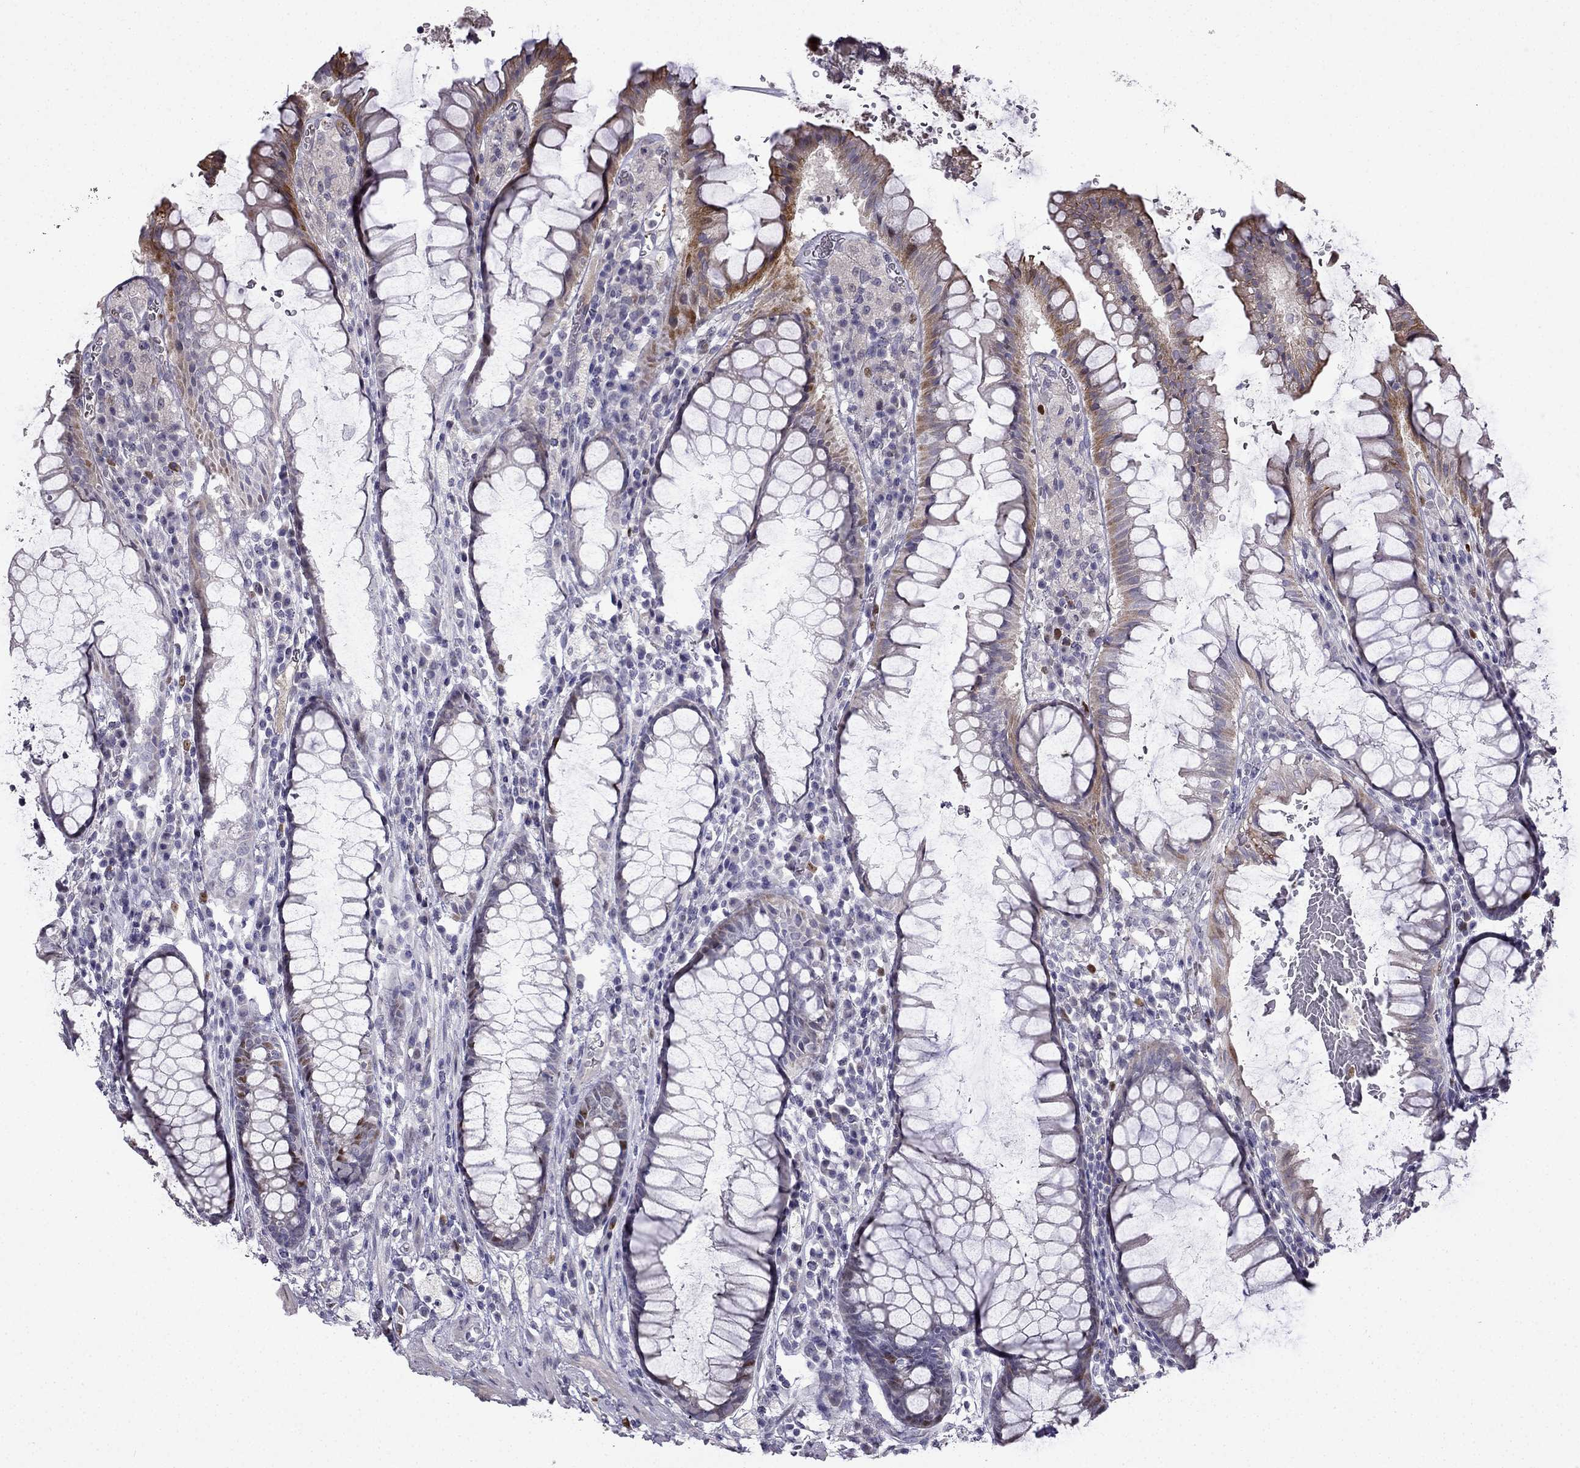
{"staining": {"intensity": "strong", "quantity": "<25%", "location": "cytoplasmic/membranous,nuclear"}, "tissue": "rectum", "cell_type": "Glandular cells", "image_type": "normal", "snomed": [{"axis": "morphology", "description": "Normal tissue, NOS"}, {"axis": "topography", "description": "Rectum"}], "caption": "Brown immunohistochemical staining in benign human rectum demonstrates strong cytoplasmic/membranous,nuclear expression in approximately <25% of glandular cells. The staining was performed using DAB to visualize the protein expression in brown, while the nuclei were stained in blue with hematoxylin (Magnification: 20x).", "gene": "UHRF1", "patient": {"sex": "female", "age": 68}}